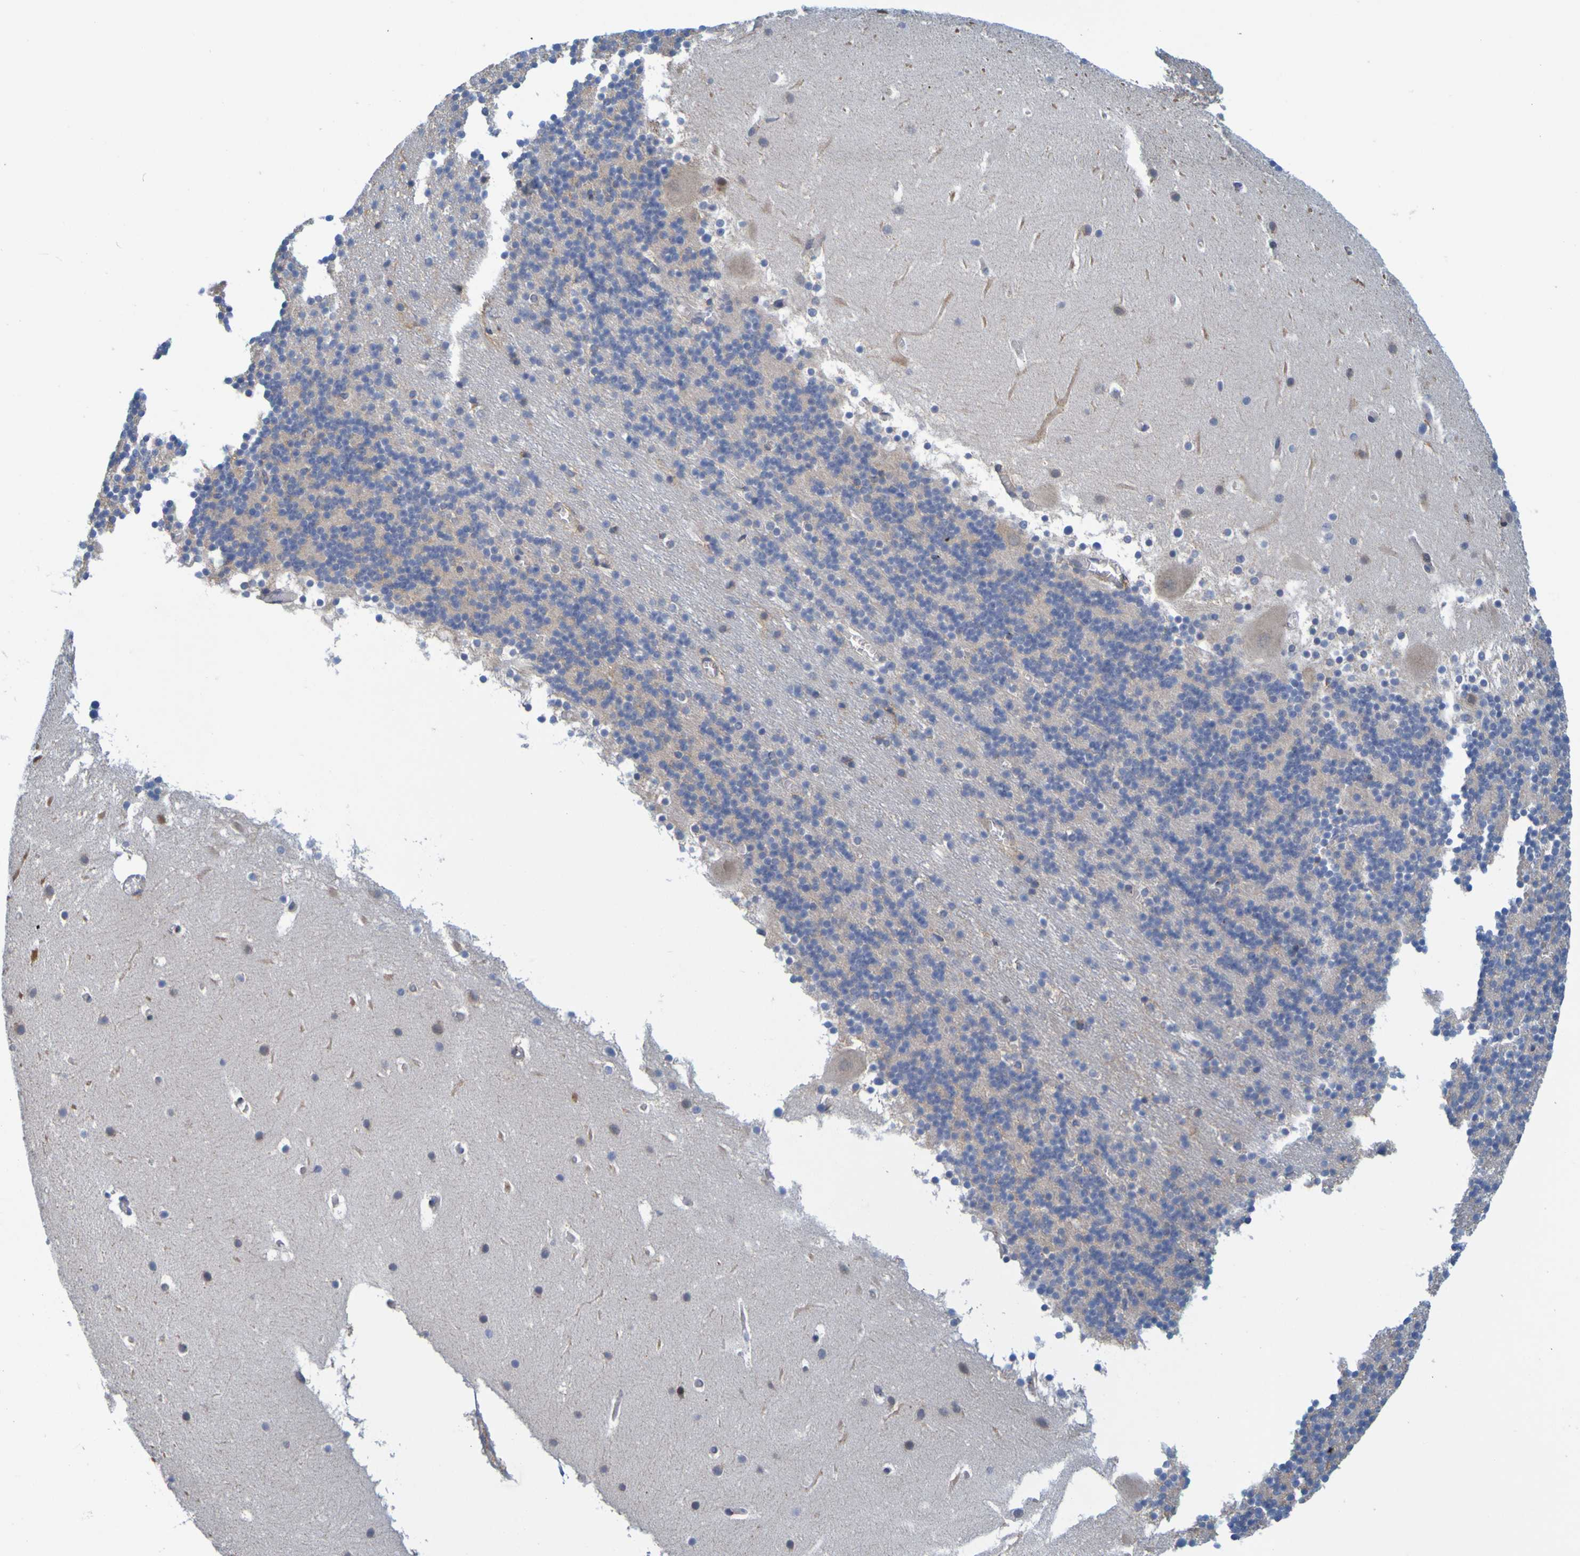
{"staining": {"intensity": "negative", "quantity": "none", "location": "none"}, "tissue": "cerebellum", "cell_type": "Cells in granular layer", "image_type": "normal", "snomed": [{"axis": "morphology", "description": "Normal tissue, NOS"}, {"axis": "topography", "description": "Cerebellum"}], "caption": "IHC of normal human cerebellum reveals no staining in cells in granular layer. (DAB IHC visualized using brightfield microscopy, high magnification).", "gene": "SIL1", "patient": {"sex": "male", "age": 45}}